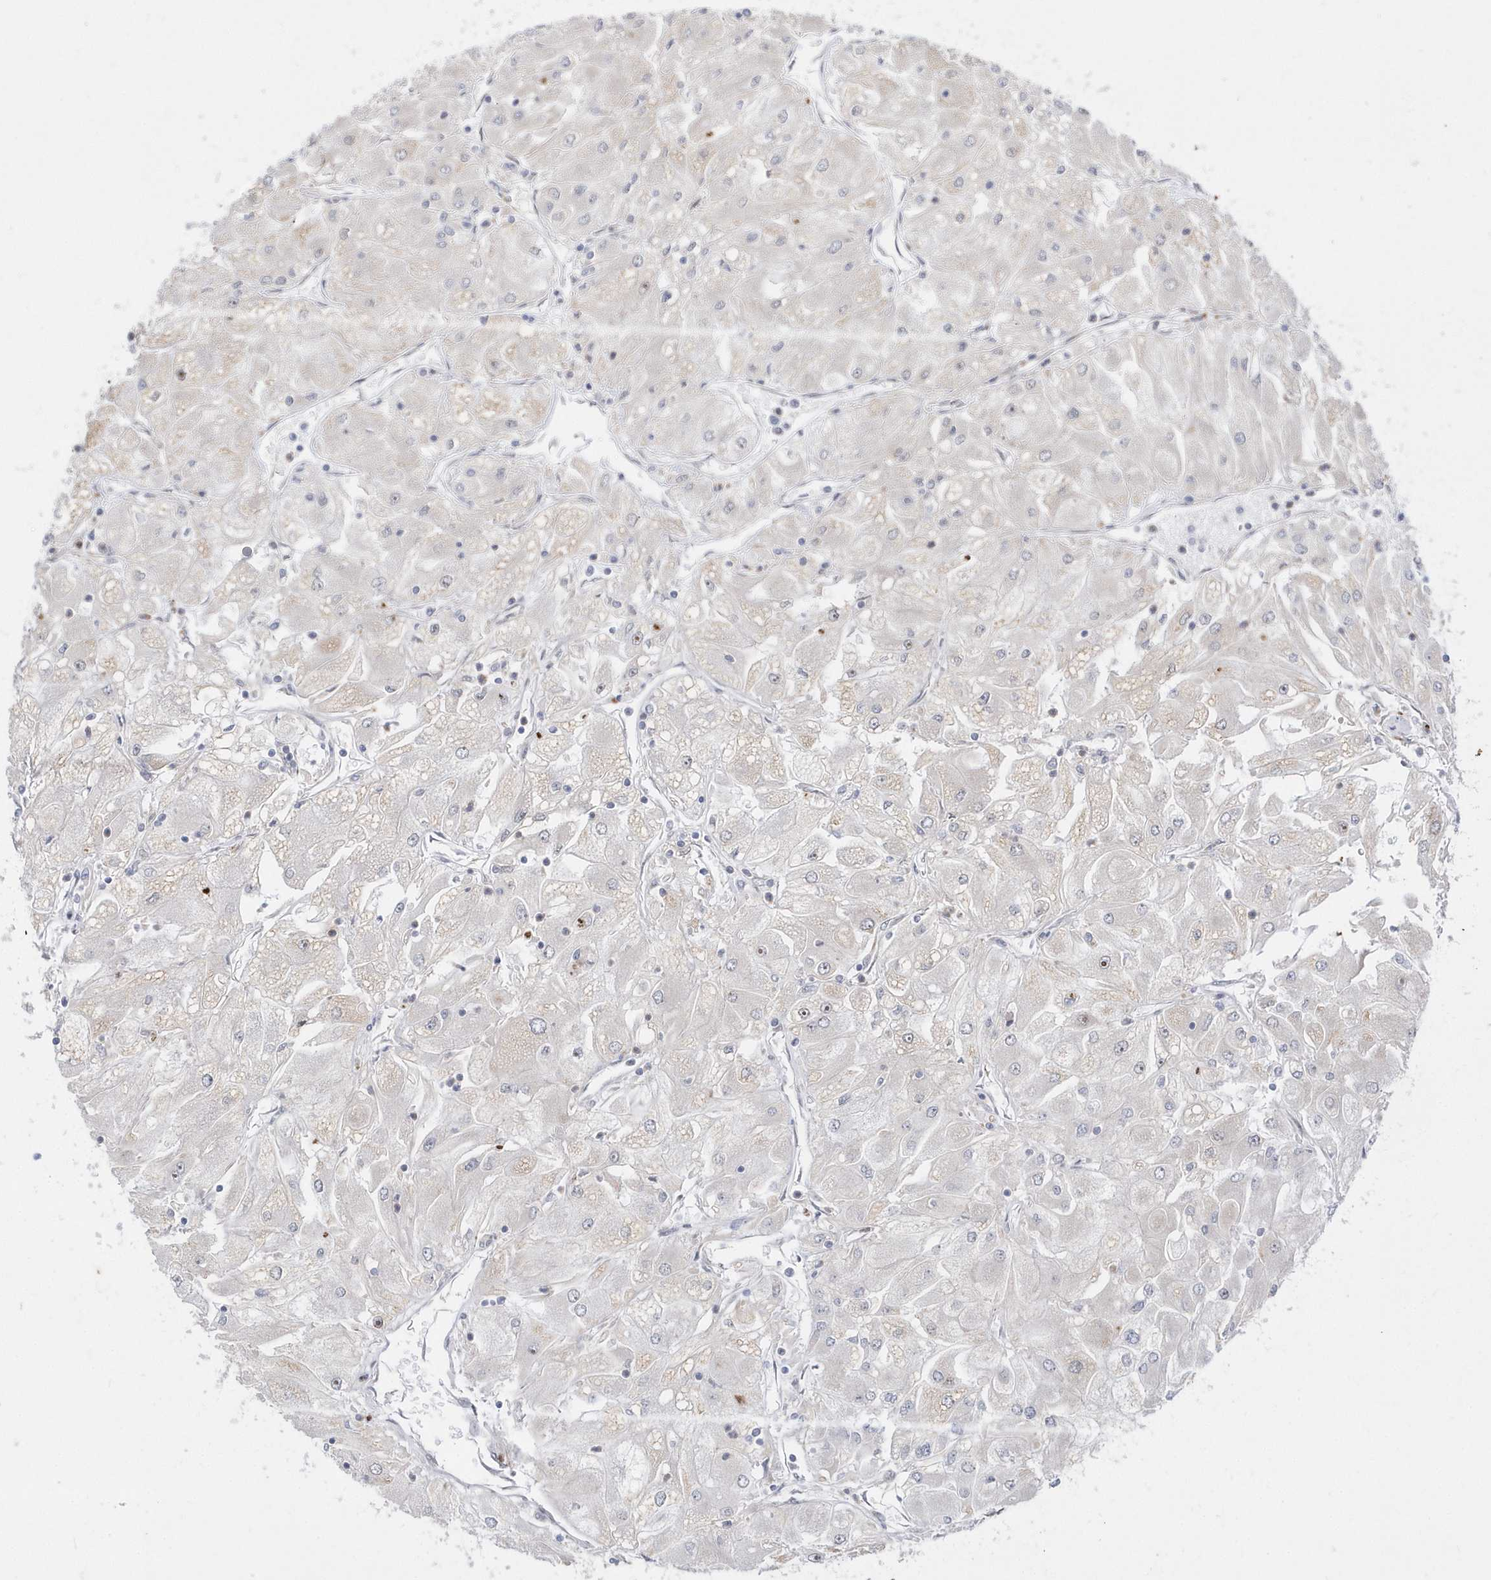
{"staining": {"intensity": "negative", "quantity": "none", "location": "none"}, "tissue": "renal cancer", "cell_type": "Tumor cells", "image_type": "cancer", "snomed": [{"axis": "morphology", "description": "Adenocarcinoma, NOS"}, {"axis": "topography", "description": "Kidney"}], "caption": "DAB (3,3'-diaminobenzidine) immunohistochemical staining of human adenocarcinoma (renal) shows no significant positivity in tumor cells. Brightfield microscopy of immunohistochemistry (IHC) stained with DAB (3,3'-diaminobenzidine) (brown) and hematoxylin (blue), captured at high magnification.", "gene": "DHX57", "patient": {"sex": "male", "age": 80}}